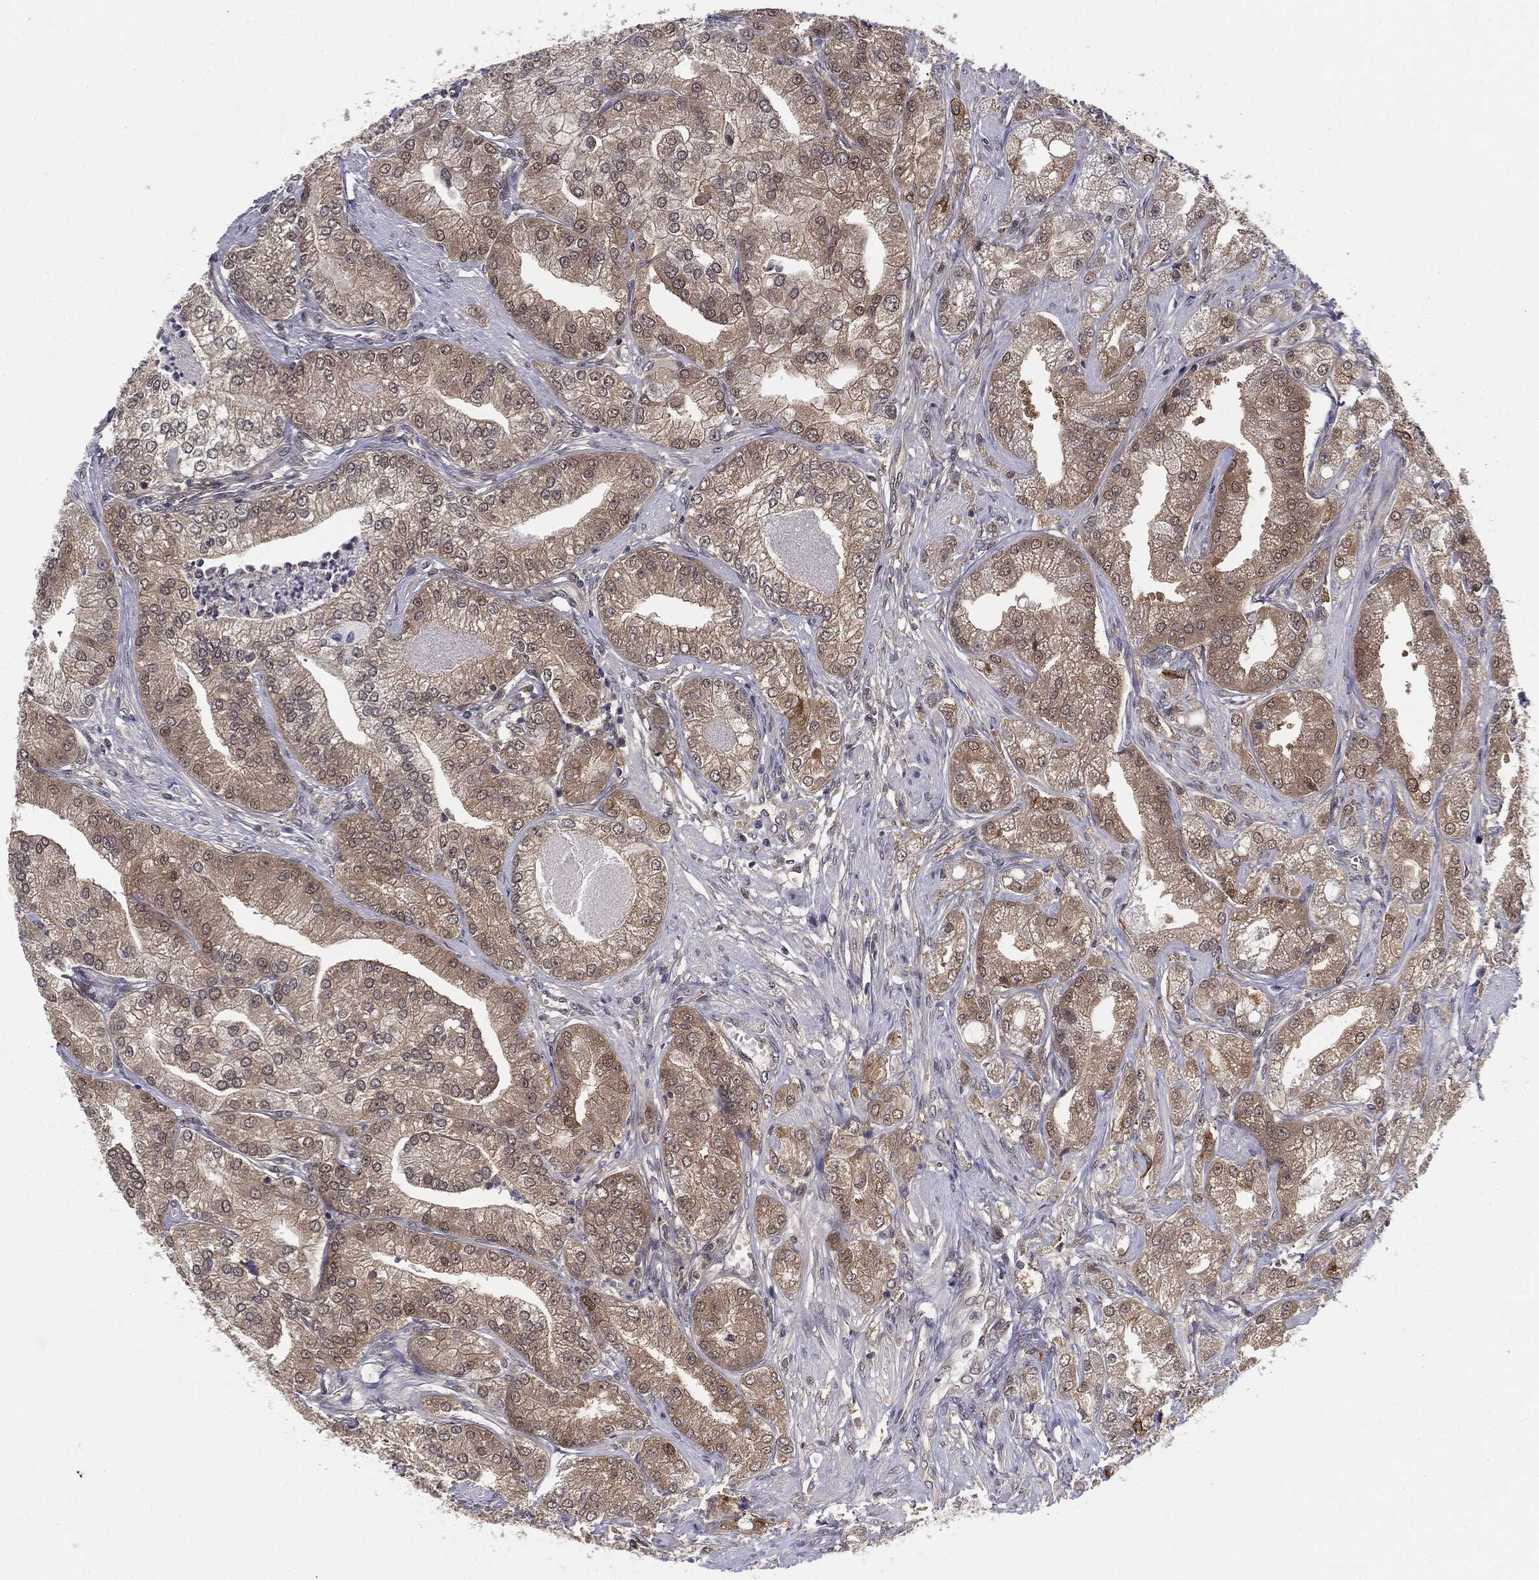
{"staining": {"intensity": "weak", "quantity": "25%-75%", "location": "cytoplasmic/membranous"}, "tissue": "prostate cancer", "cell_type": "Tumor cells", "image_type": "cancer", "snomed": [{"axis": "morphology", "description": "Adenocarcinoma, High grade"}, {"axis": "topography", "description": "Prostate"}], "caption": "Immunohistochemistry (IHC) image of prostate cancer stained for a protein (brown), which reveals low levels of weak cytoplasmic/membranous positivity in approximately 25%-75% of tumor cells.", "gene": "KRT7", "patient": {"sex": "male", "age": 61}}